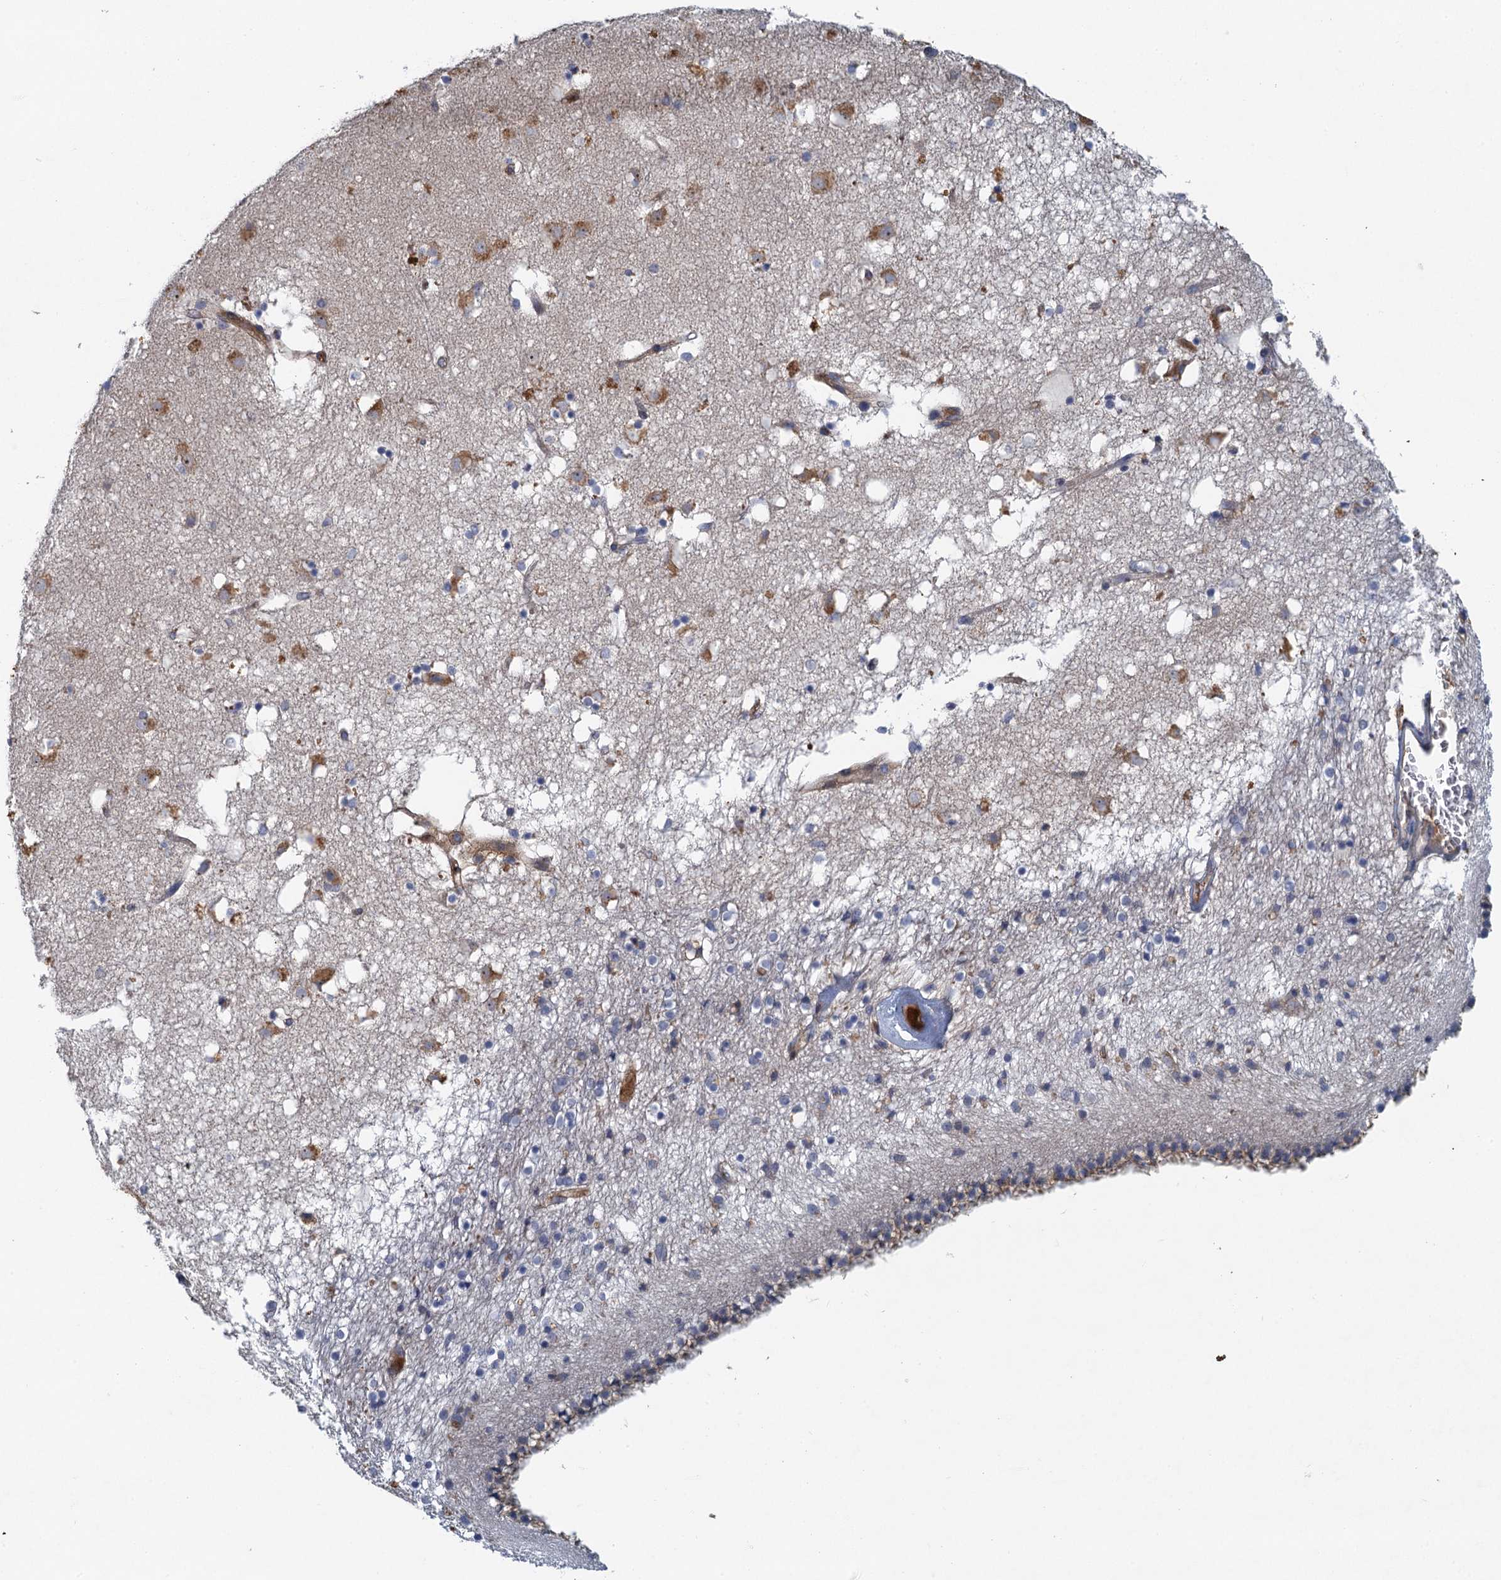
{"staining": {"intensity": "negative", "quantity": "none", "location": "none"}, "tissue": "caudate", "cell_type": "Glial cells", "image_type": "normal", "snomed": [{"axis": "morphology", "description": "Normal tissue, NOS"}, {"axis": "topography", "description": "Lateral ventricle wall"}], "caption": "An immunohistochemistry micrograph of normal caudate is shown. There is no staining in glial cells of caudate. (Brightfield microscopy of DAB IHC at high magnification).", "gene": "TPCN1", "patient": {"sex": "male", "age": 70}}